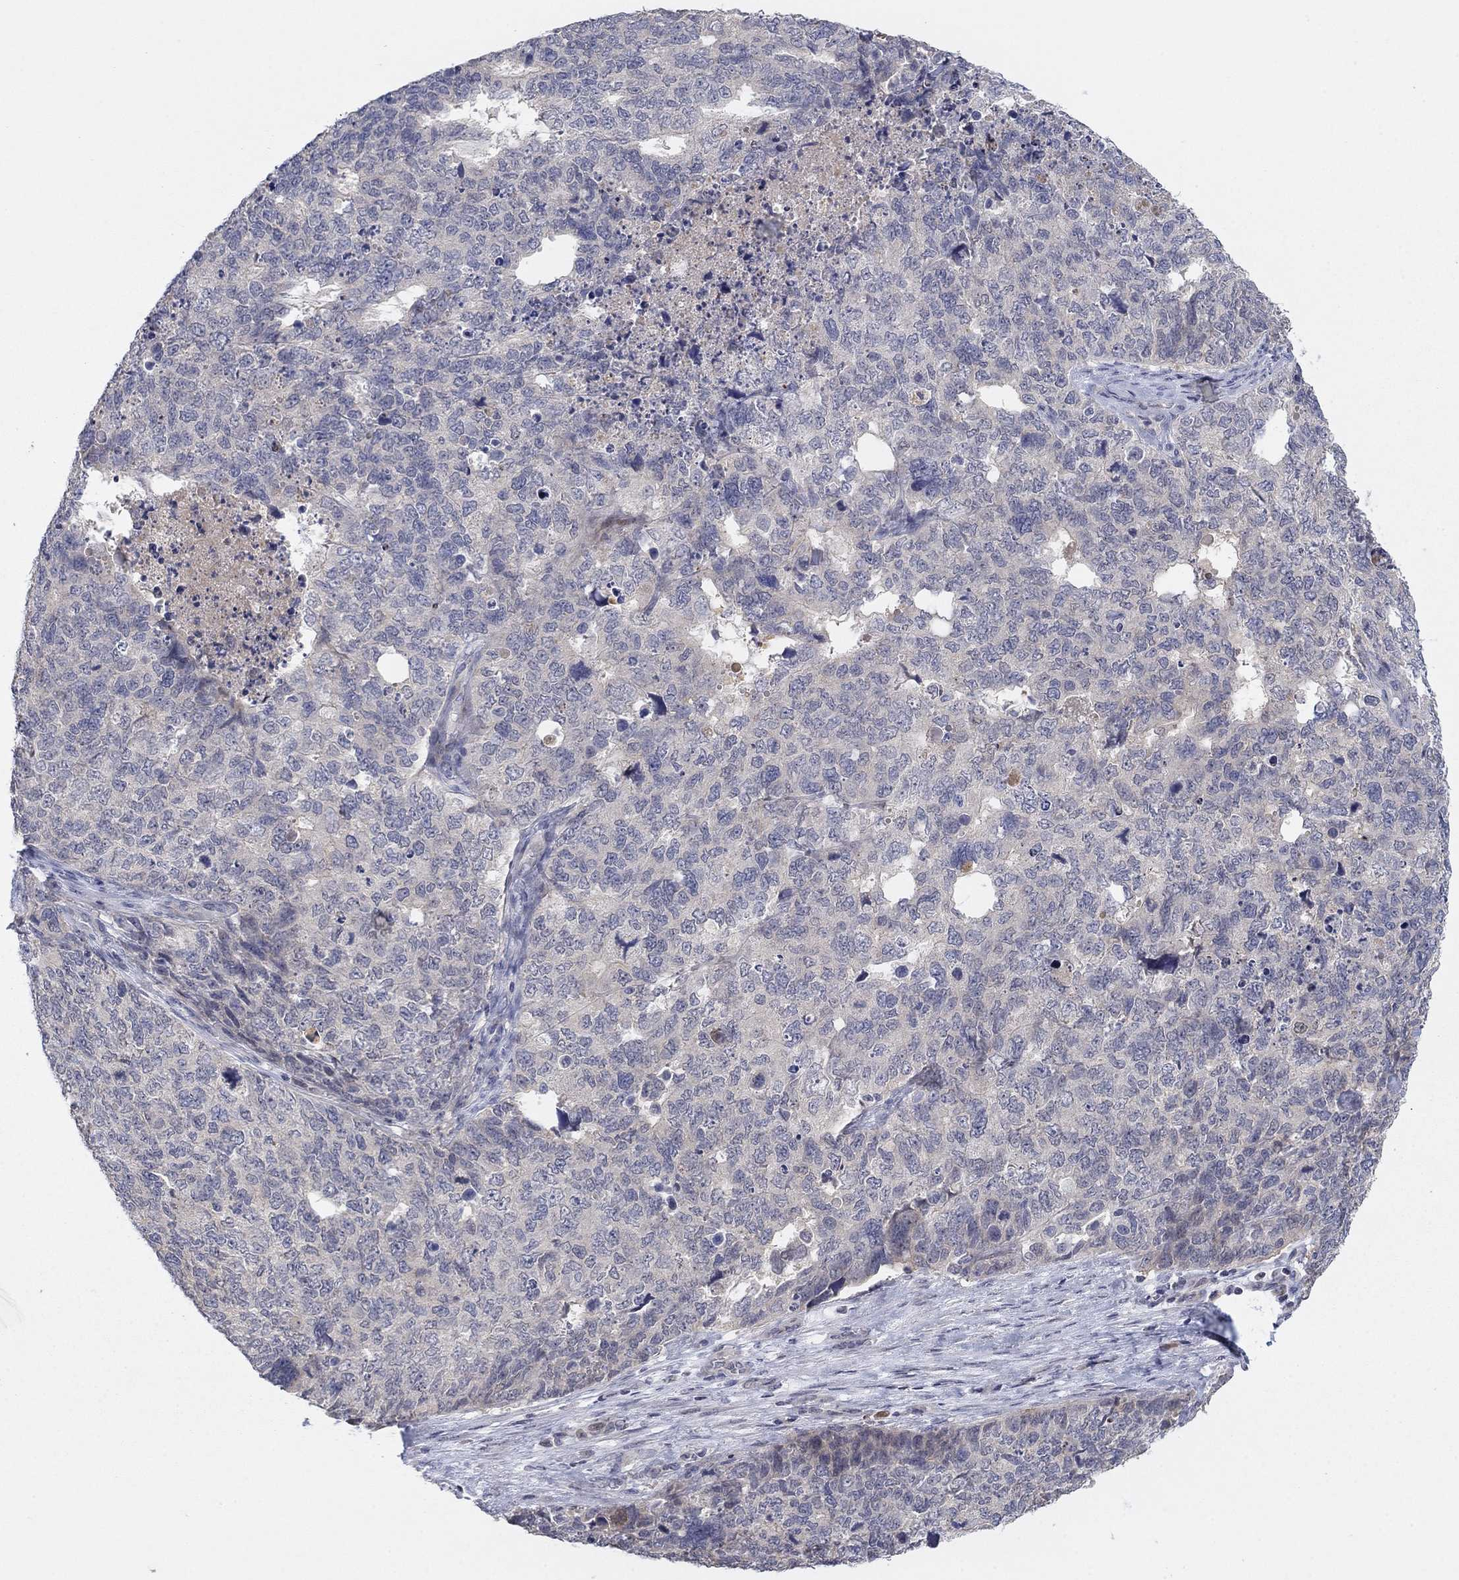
{"staining": {"intensity": "negative", "quantity": "none", "location": "none"}, "tissue": "cervical cancer", "cell_type": "Tumor cells", "image_type": "cancer", "snomed": [{"axis": "morphology", "description": "Squamous cell carcinoma, NOS"}, {"axis": "topography", "description": "Cervix"}], "caption": "DAB immunohistochemical staining of human cervical squamous cell carcinoma shows no significant positivity in tumor cells. The staining is performed using DAB brown chromogen with nuclei counter-stained in using hematoxylin.", "gene": "AMN1", "patient": {"sex": "female", "age": 63}}